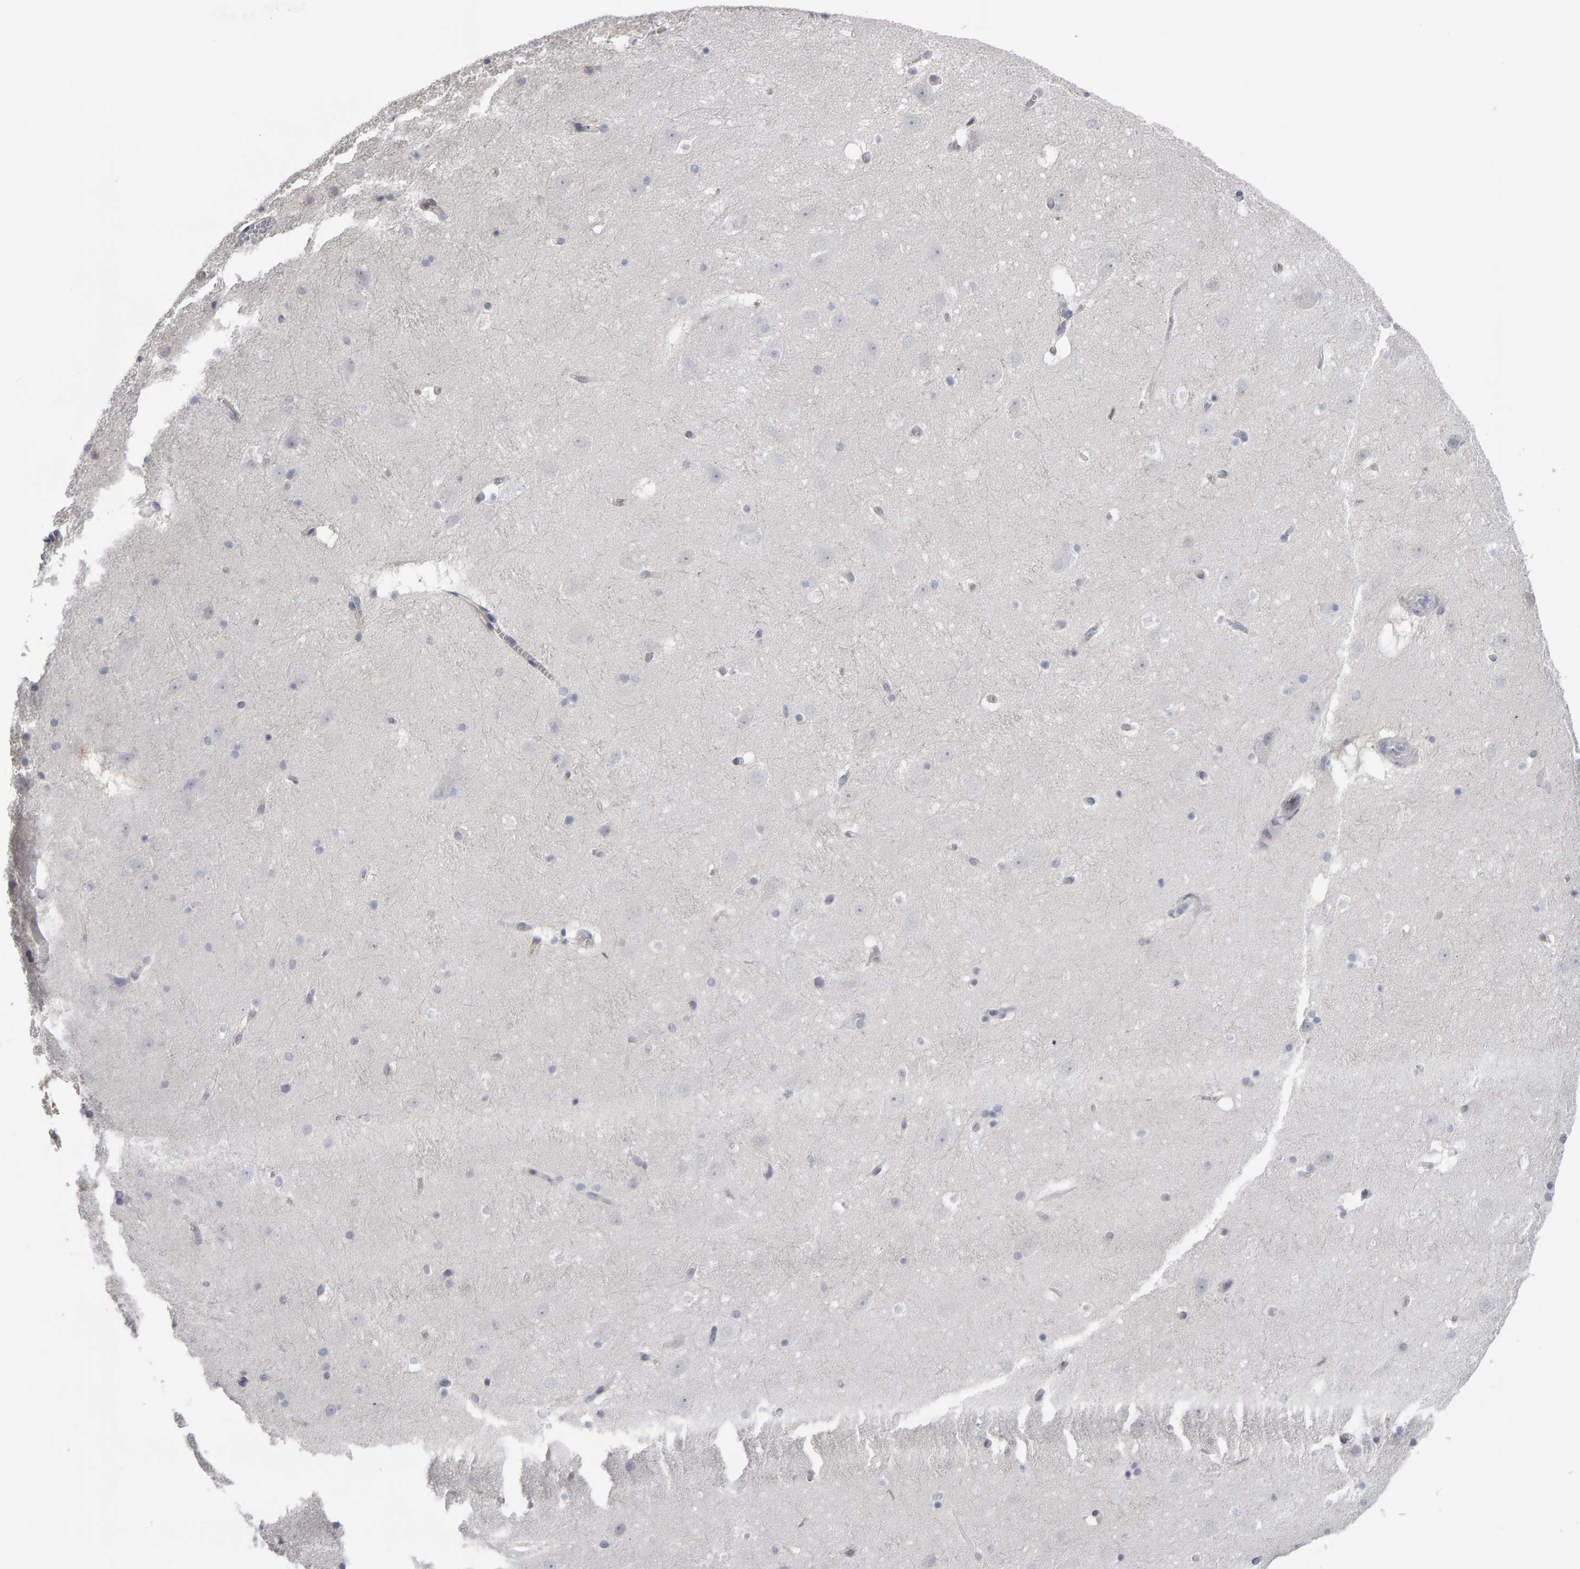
{"staining": {"intensity": "negative", "quantity": "none", "location": "none"}, "tissue": "hippocampus", "cell_type": "Glial cells", "image_type": "normal", "snomed": [{"axis": "morphology", "description": "Normal tissue, NOS"}, {"axis": "topography", "description": "Hippocampus"}], "caption": "Glial cells show no significant protein staining in normal hippocampus. The staining is performed using DAB (3,3'-diaminobenzidine) brown chromogen with nuclei counter-stained in using hematoxylin.", "gene": "CD38", "patient": {"sex": "male", "age": 45}}